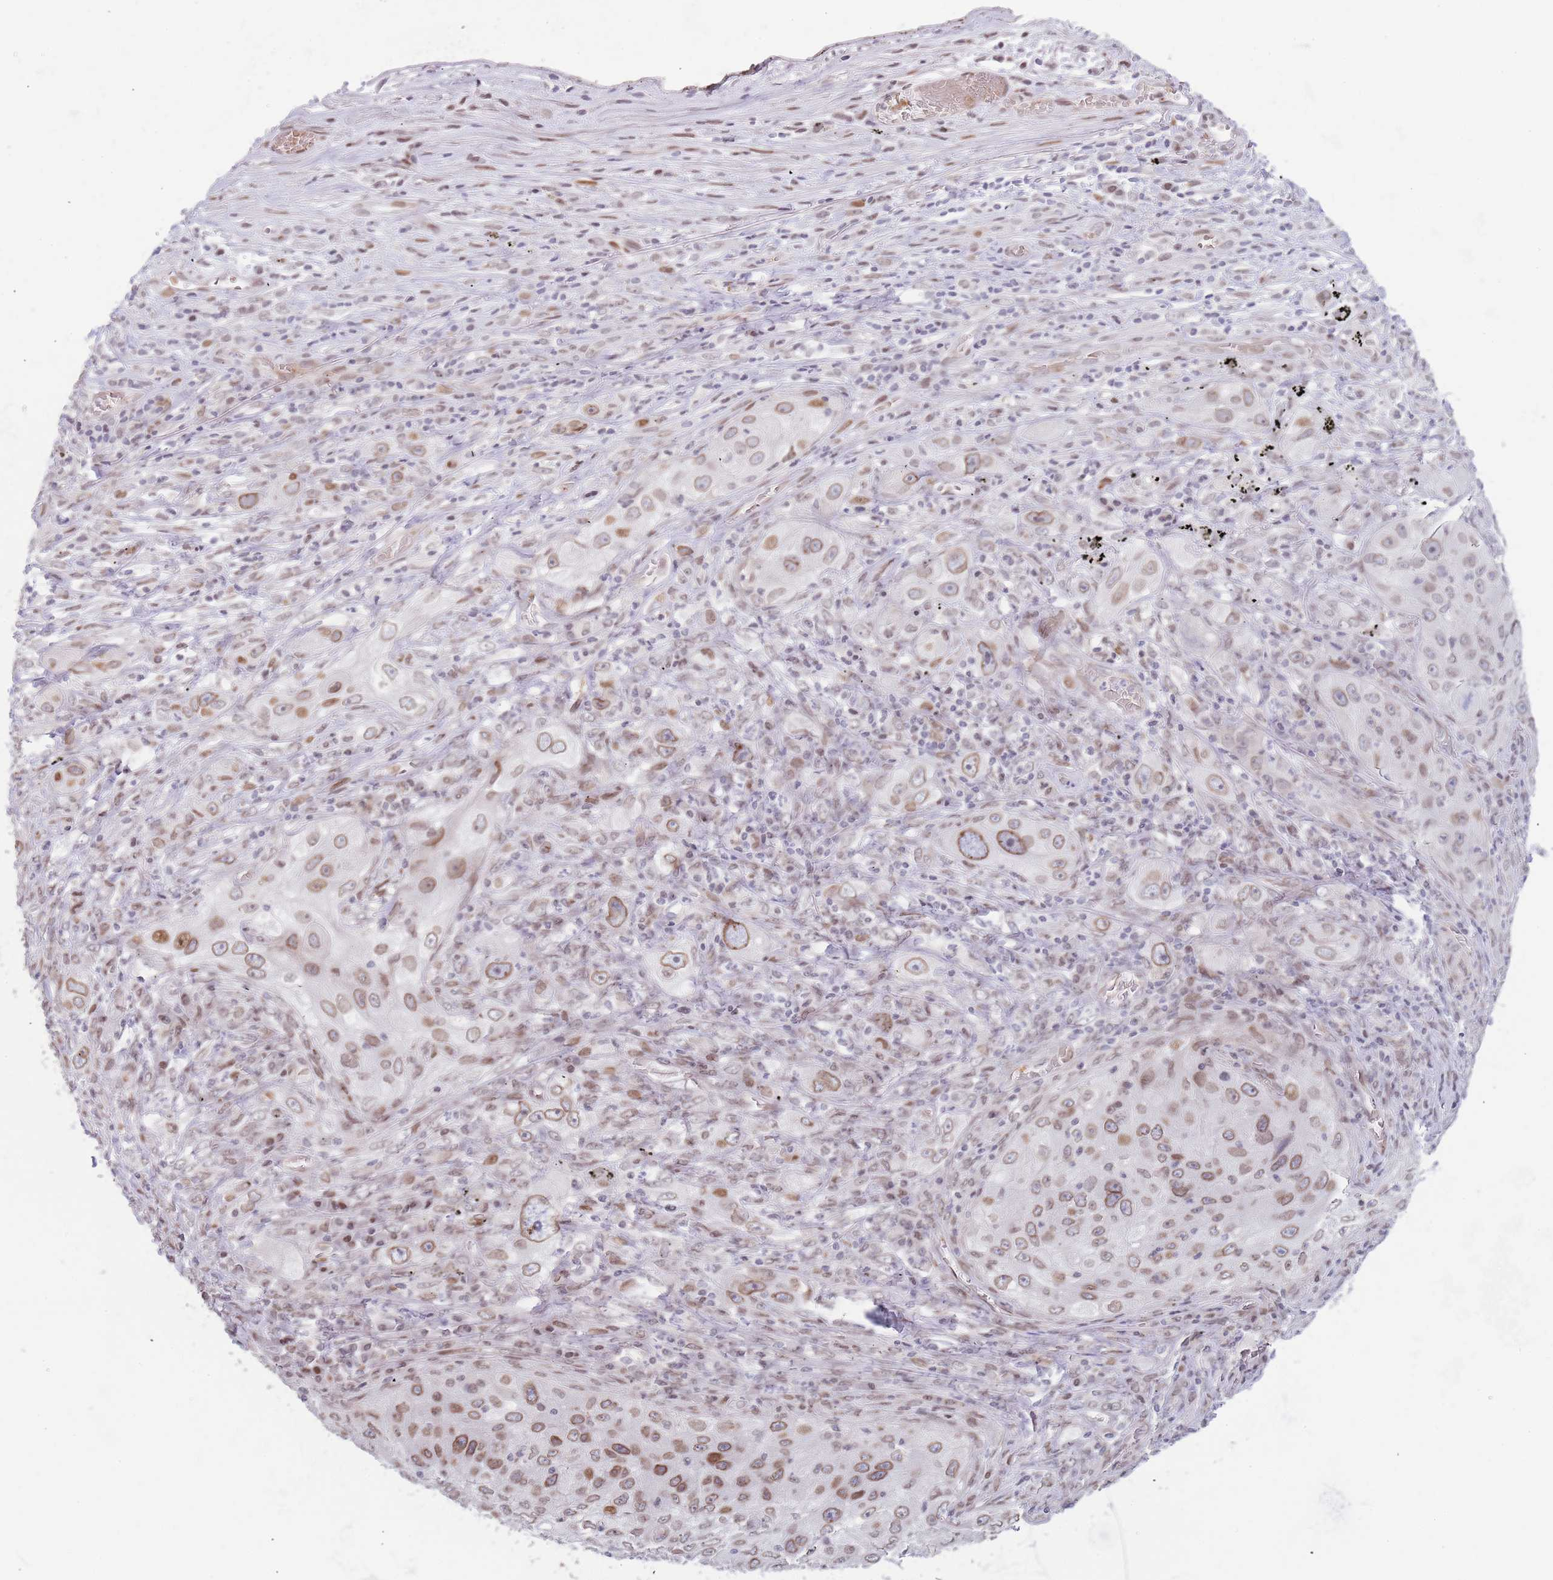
{"staining": {"intensity": "moderate", "quantity": ">75%", "location": "cytoplasmic/membranous,nuclear"}, "tissue": "lung cancer", "cell_type": "Tumor cells", "image_type": "cancer", "snomed": [{"axis": "morphology", "description": "Squamous cell carcinoma, NOS"}, {"axis": "topography", "description": "Lung"}], "caption": "Immunohistochemical staining of human lung cancer exhibits moderate cytoplasmic/membranous and nuclear protein positivity in about >75% of tumor cells. (IHC, brightfield microscopy, high magnification).", "gene": "KLHDC2", "patient": {"sex": "female", "age": 69}}